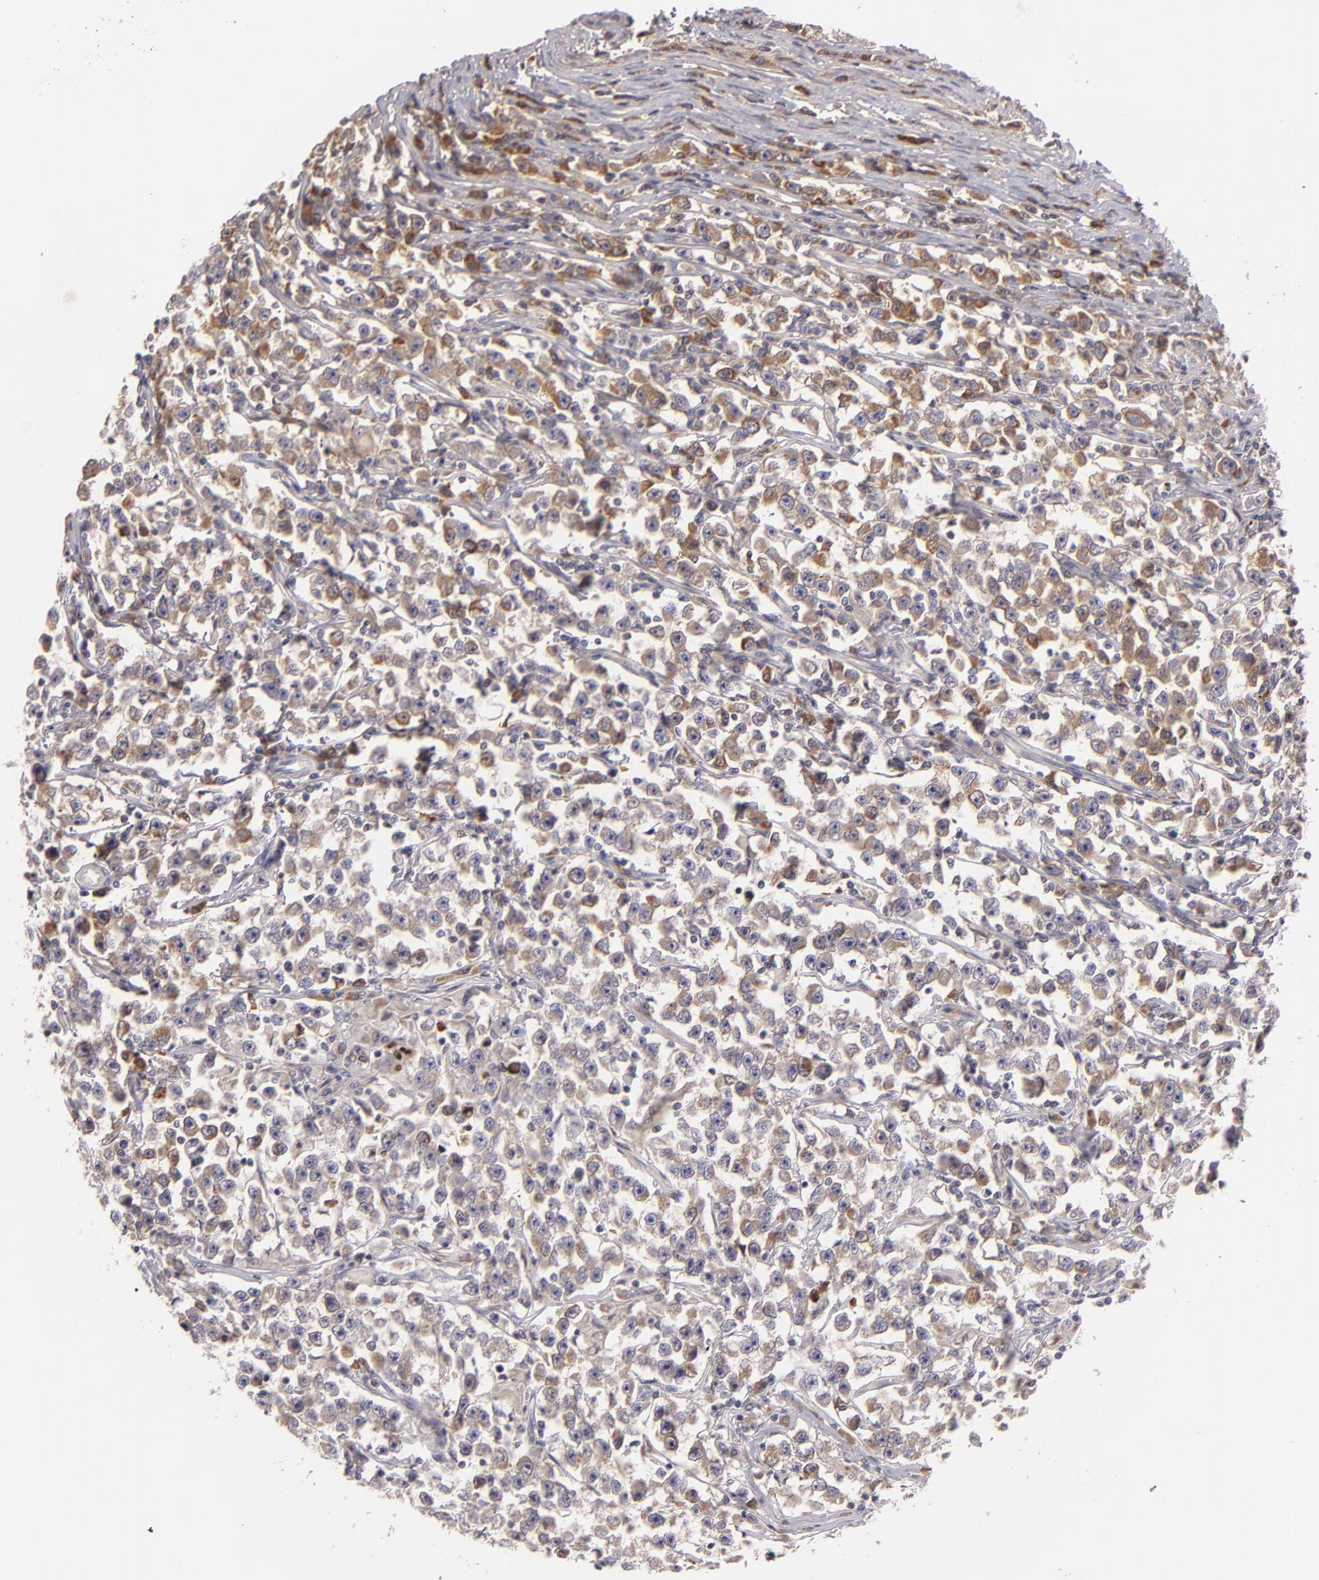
{"staining": {"intensity": "moderate", "quantity": ">75%", "location": "cytoplasmic/membranous"}, "tissue": "testis cancer", "cell_type": "Tumor cells", "image_type": "cancer", "snomed": [{"axis": "morphology", "description": "Seminoma, NOS"}, {"axis": "topography", "description": "Testis"}], "caption": "Immunohistochemical staining of testis seminoma exhibits medium levels of moderate cytoplasmic/membranous staining in about >75% of tumor cells. The staining is performed using DAB brown chromogen to label protein expression. The nuclei are counter-stained blue using hematoxylin.", "gene": "CFB", "patient": {"sex": "male", "age": 33}}